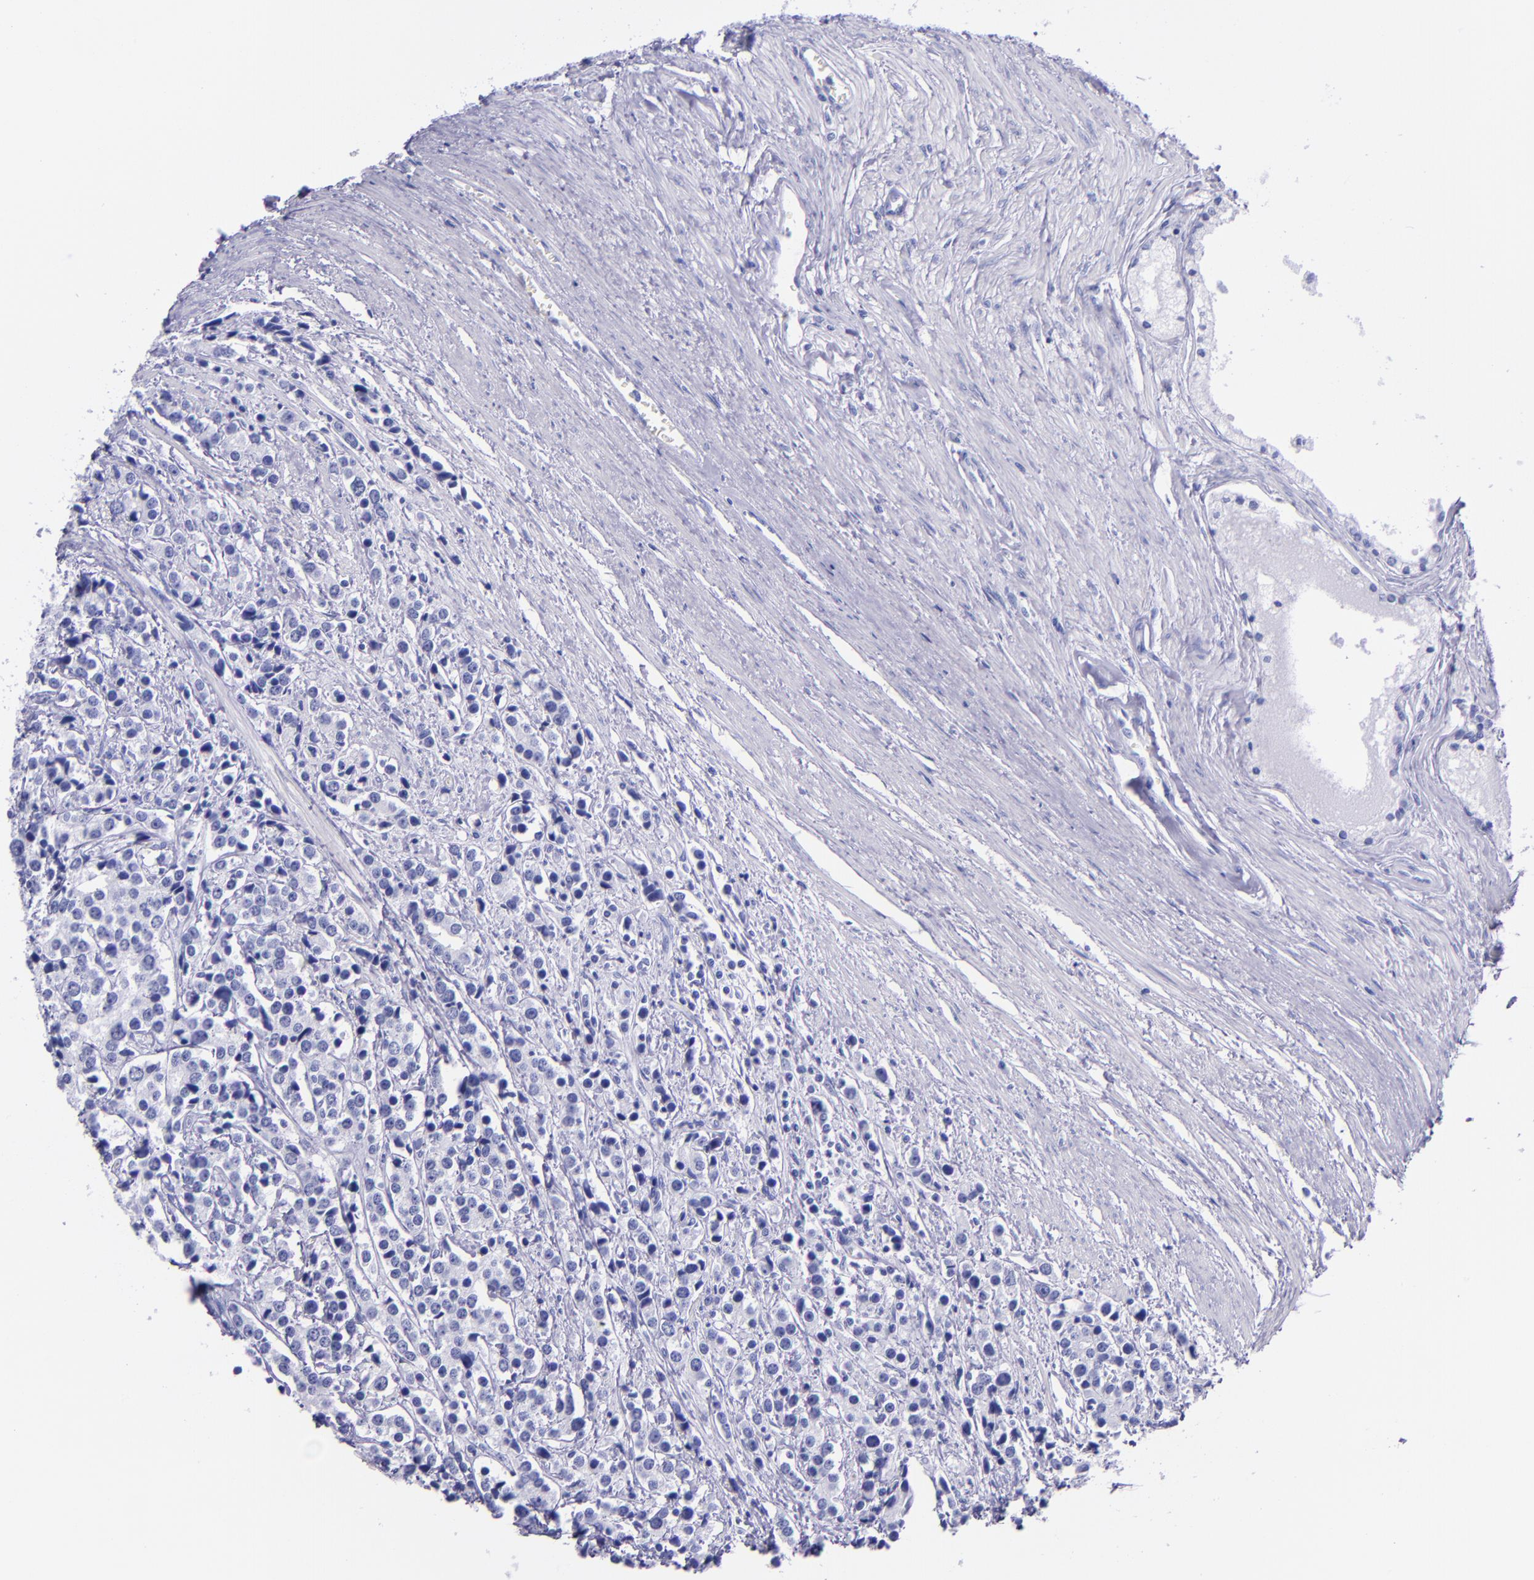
{"staining": {"intensity": "negative", "quantity": "none", "location": "none"}, "tissue": "prostate cancer", "cell_type": "Tumor cells", "image_type": "cancer", "snomed": [{"axis": "morphology", "description": "Adenocarcinoma, High grade"}, {"axis": "topography", "description": "Prostate"}], "caption": "Image shows no protein staining in tumor cells of adenocarcinoma (high-grade) (prostate) tissue.", "gene": "MBP", "patient": {"sex": "male", "age": 71}}